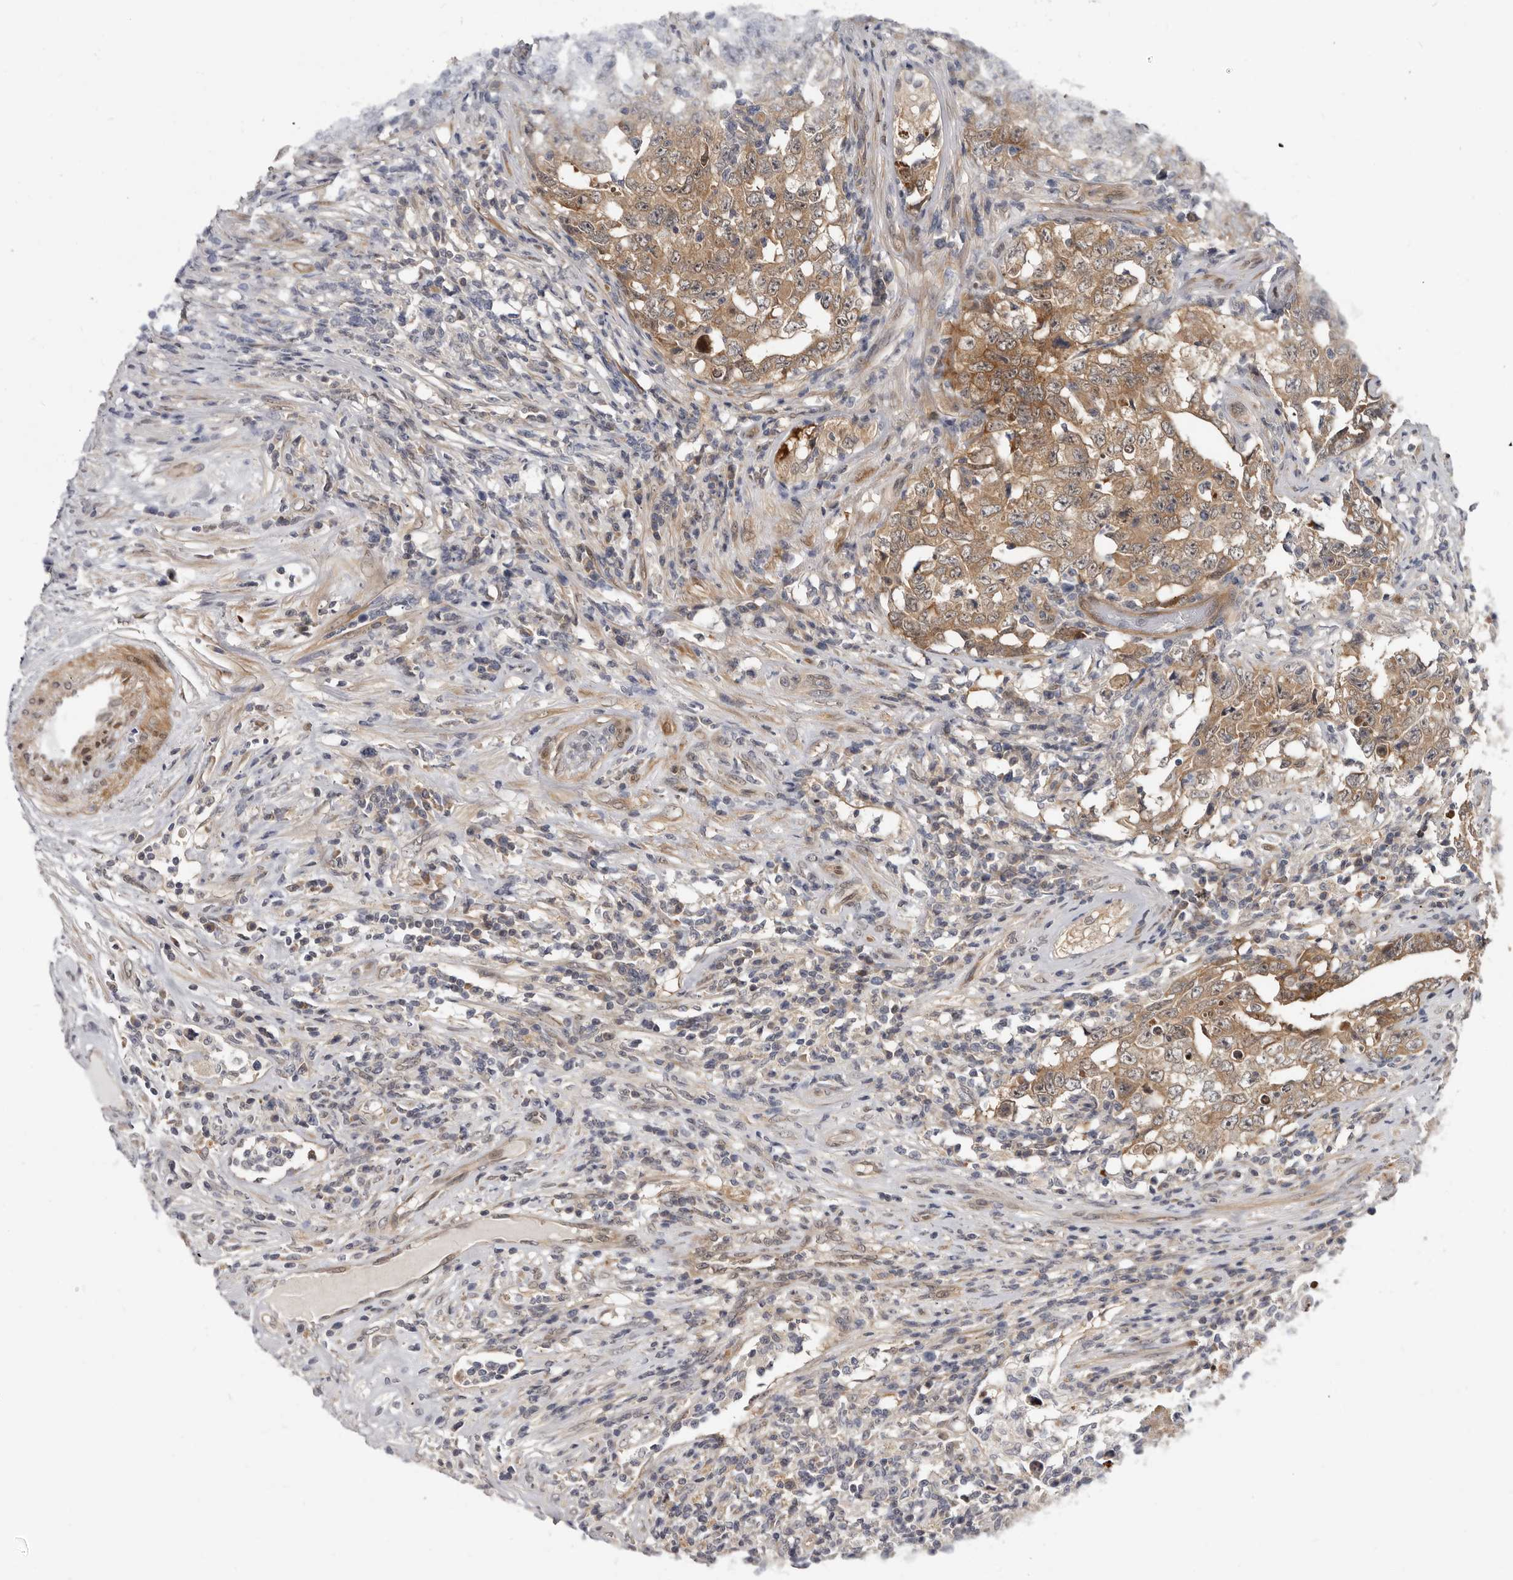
{"staining": {"intensity": "moderate", "quantity": ">75%", "location": "cytoplasmic/membranous"}, "tissue": "testis cancer", "cell_type": "Tumor cells", "image_type": "cancer", "snomed": [{"axis": "morphology", "description": "Carcinoma, Embryonal, NOS"}, {"axis": "topography", "description": "Testis"}], "caption": "Immunohistochemical staining of human embryonal carcinoma (testis) demonstrates moderate cytoplasmic/membranous protein staining in about >75% of tumor cells.", "gene": "SBDS", "patient": {"sex": "male", "age": 26}}